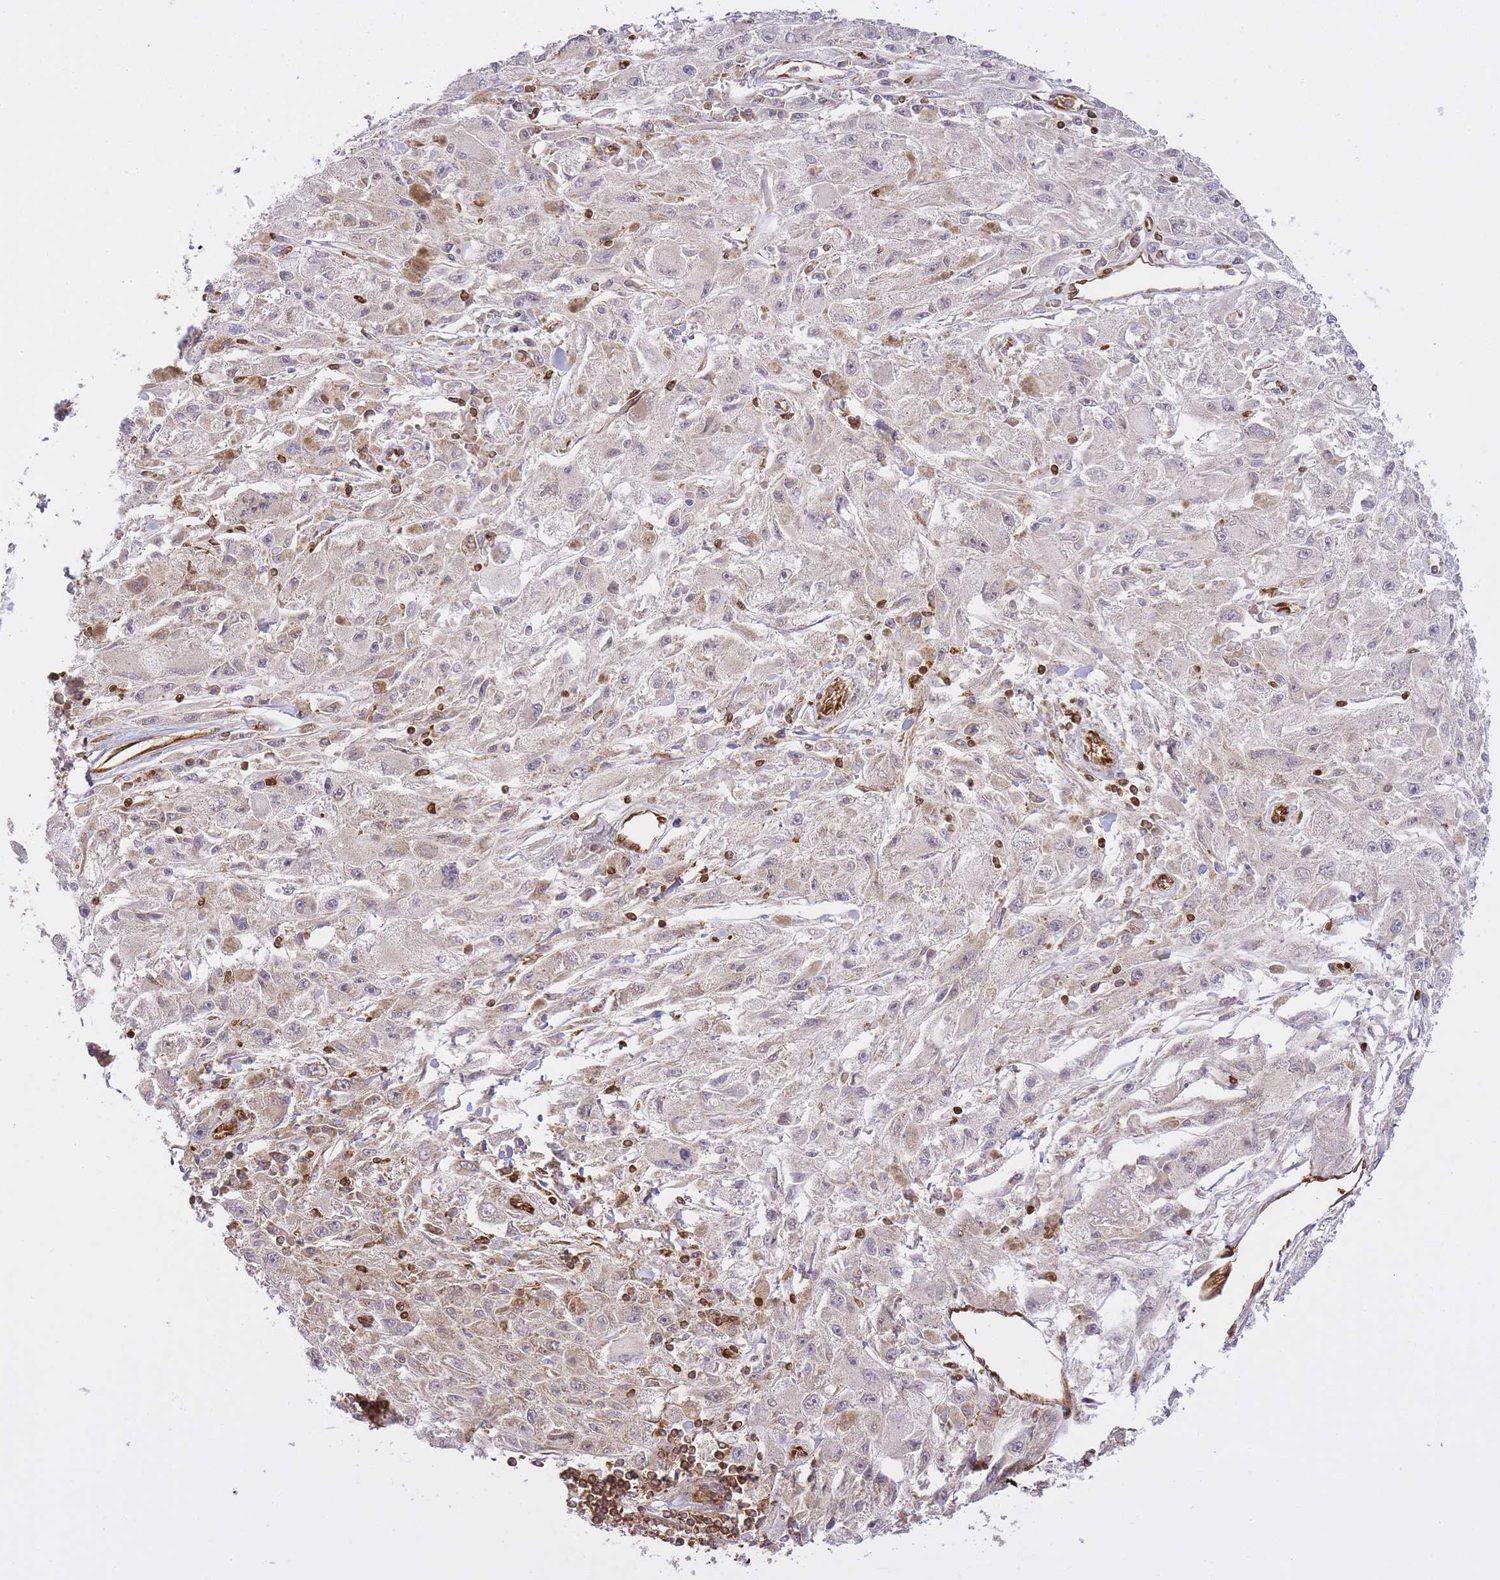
{"staining": {"intensity": "weak", "quantity": "25%-75%", "location": "cytoplasmic/membranous"}, "tissue": "melanoma", "cell_type": "Tumor cells", "image_type": "cancer", "snomed": [{"axis": "morphology", "description": "Malignant melanoma, Metastatic site"}, {"axis": "topography", "description": "Skin"}], "caption": "Tumor cells reveal weak cytoplasmic/membranous positivity in about 25%-75% of cells in malignant melanoma (metastatic site). (Brightfield microscopy of DAB IHC at high magnification).", "gene": "MSN", "patient": {"sex": "male", "age": 53}}